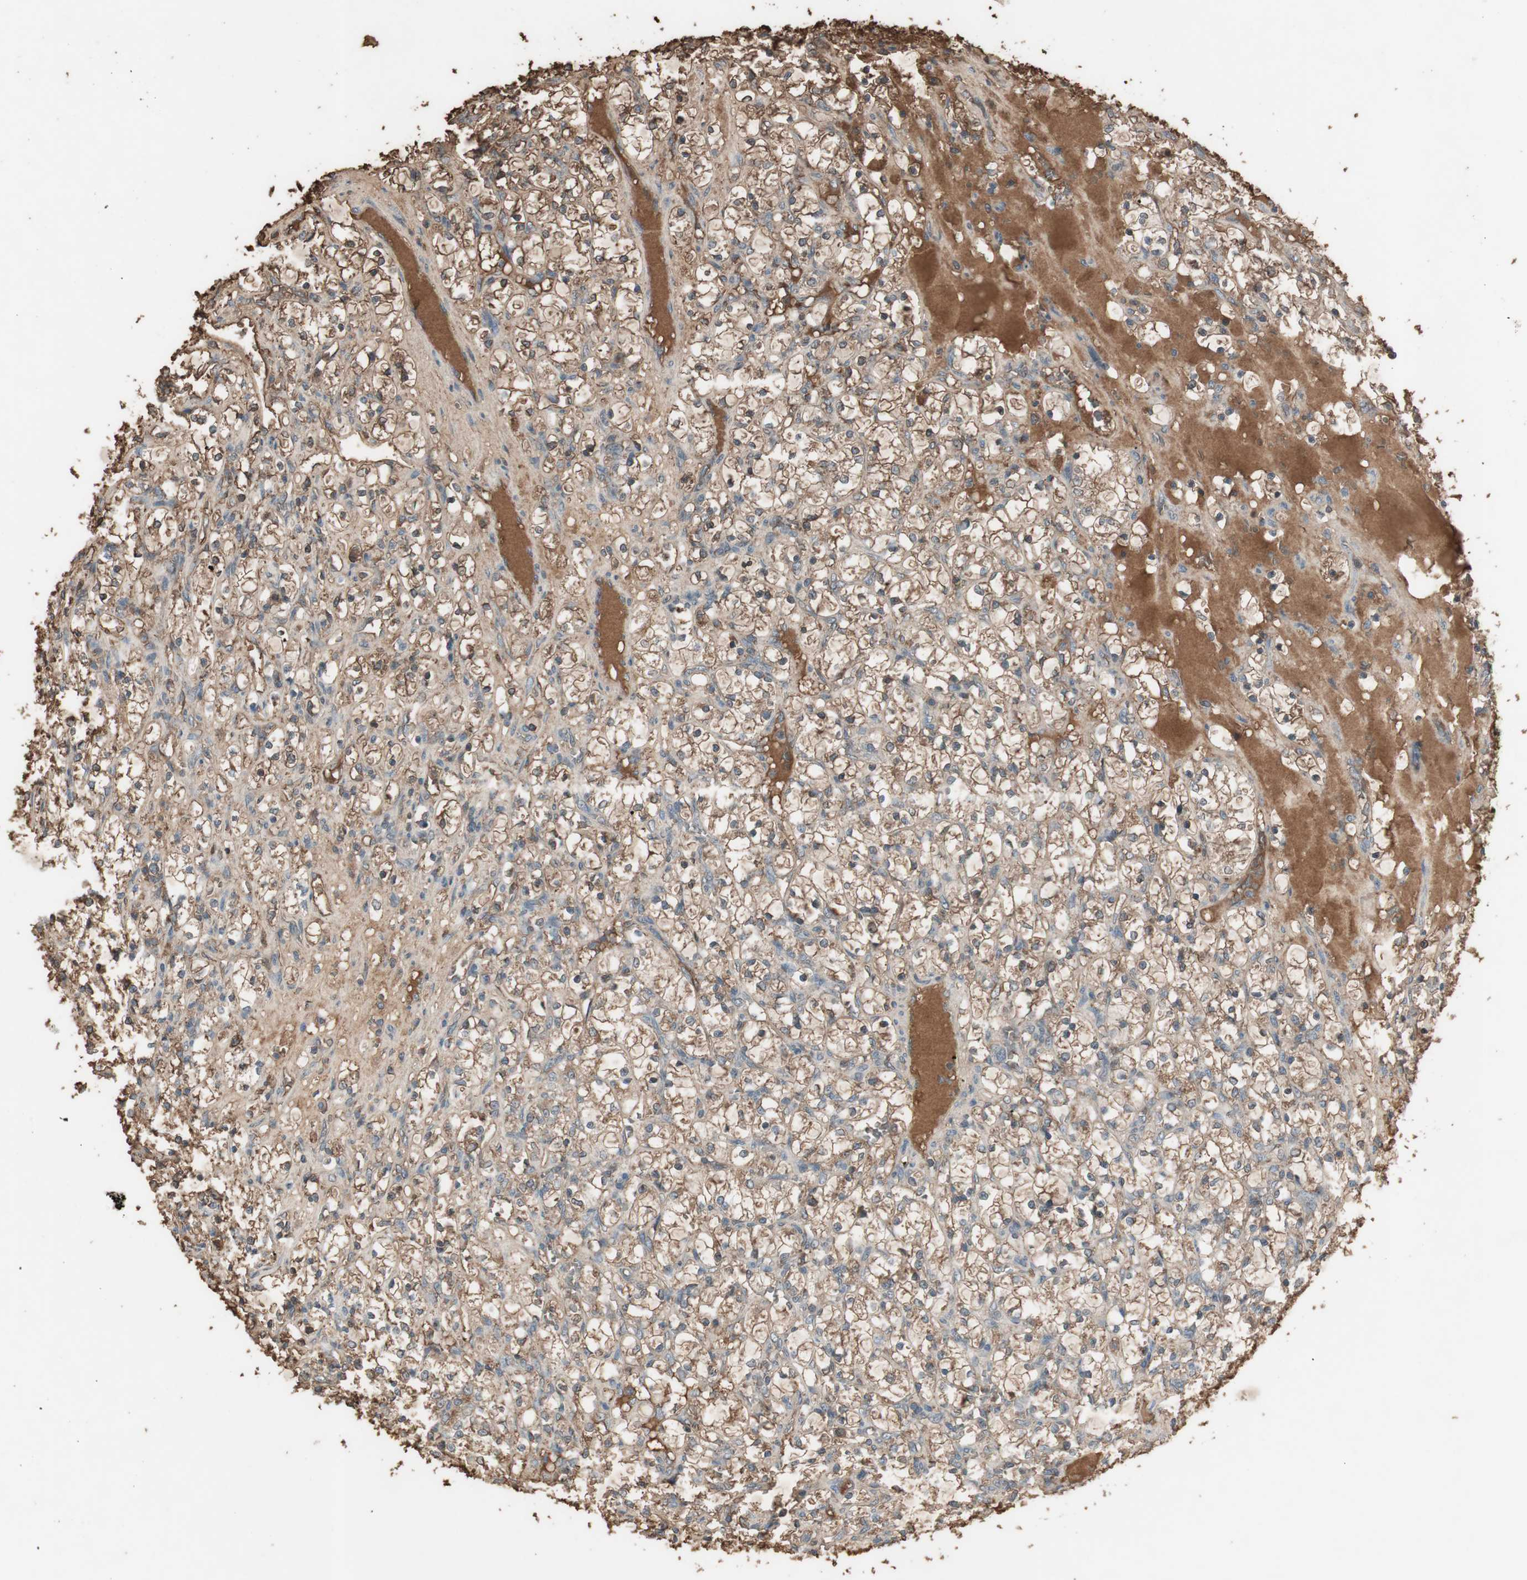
{"staining": {"intensity": "moderate", "quantity": ">75%", "location": "cytoplasmic/membranous"}, "tissue": "renal cancer", "cell_type": "Tumor cells", "image_type": "cancer", "snomed": [{"axis": "morphology", "description": "Adenocarcinoma, NOS"}, {"axis": "topography", "description": "Kidney"}], "caption": "Tumor cells reveal medium levels of moderate cytoplasmic/membranous positivity in about >75% of cells in adenocarcinoma (renal).", "gene": "MMP14", "patient": {"sex": "female", "age": 69}}